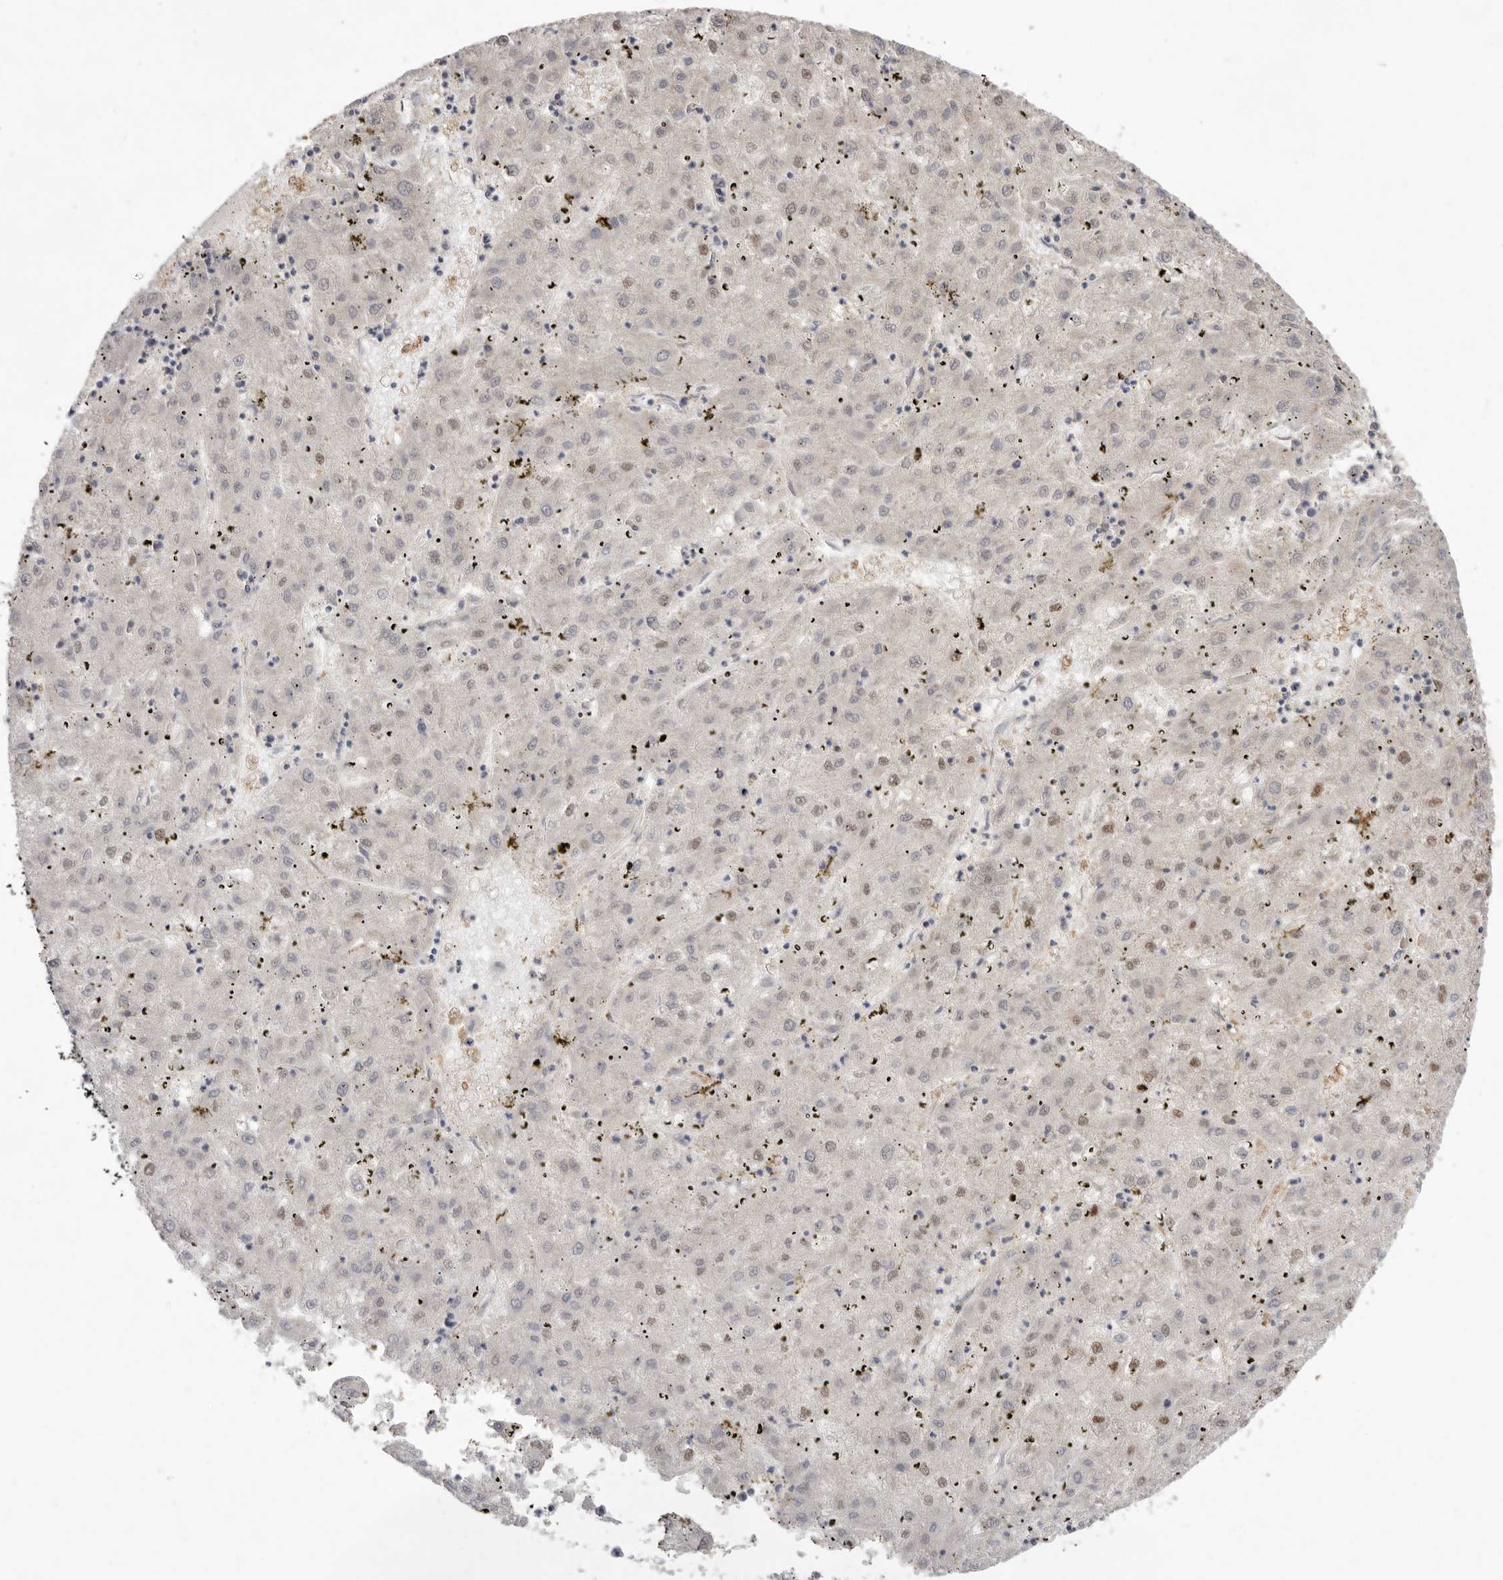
{"staining": {"intensity": "moderate", "quantity": "<25%", "location": "nuclear"}, "tissue": "liver cancer", "cell_type": "Tumor cells", "image_type": "cancer", "snomed": [{"axis": "morphology", "description": "Carcinoma, Hepatocellular, NOS"}, {"axis": "topography", "description": "Liver"}], "caption": "High-magnification brightfield microscopy of liver cancer (hepatocellular carcinoma) stained with DAB (brown) and counterstained with hematoxylin (blue). tumor cells exhibit moderate nuclear expression is appreciated in approximately<25% of cells.", "gene": "TADA1", "patient": {"sex": "male", "age": 72}}